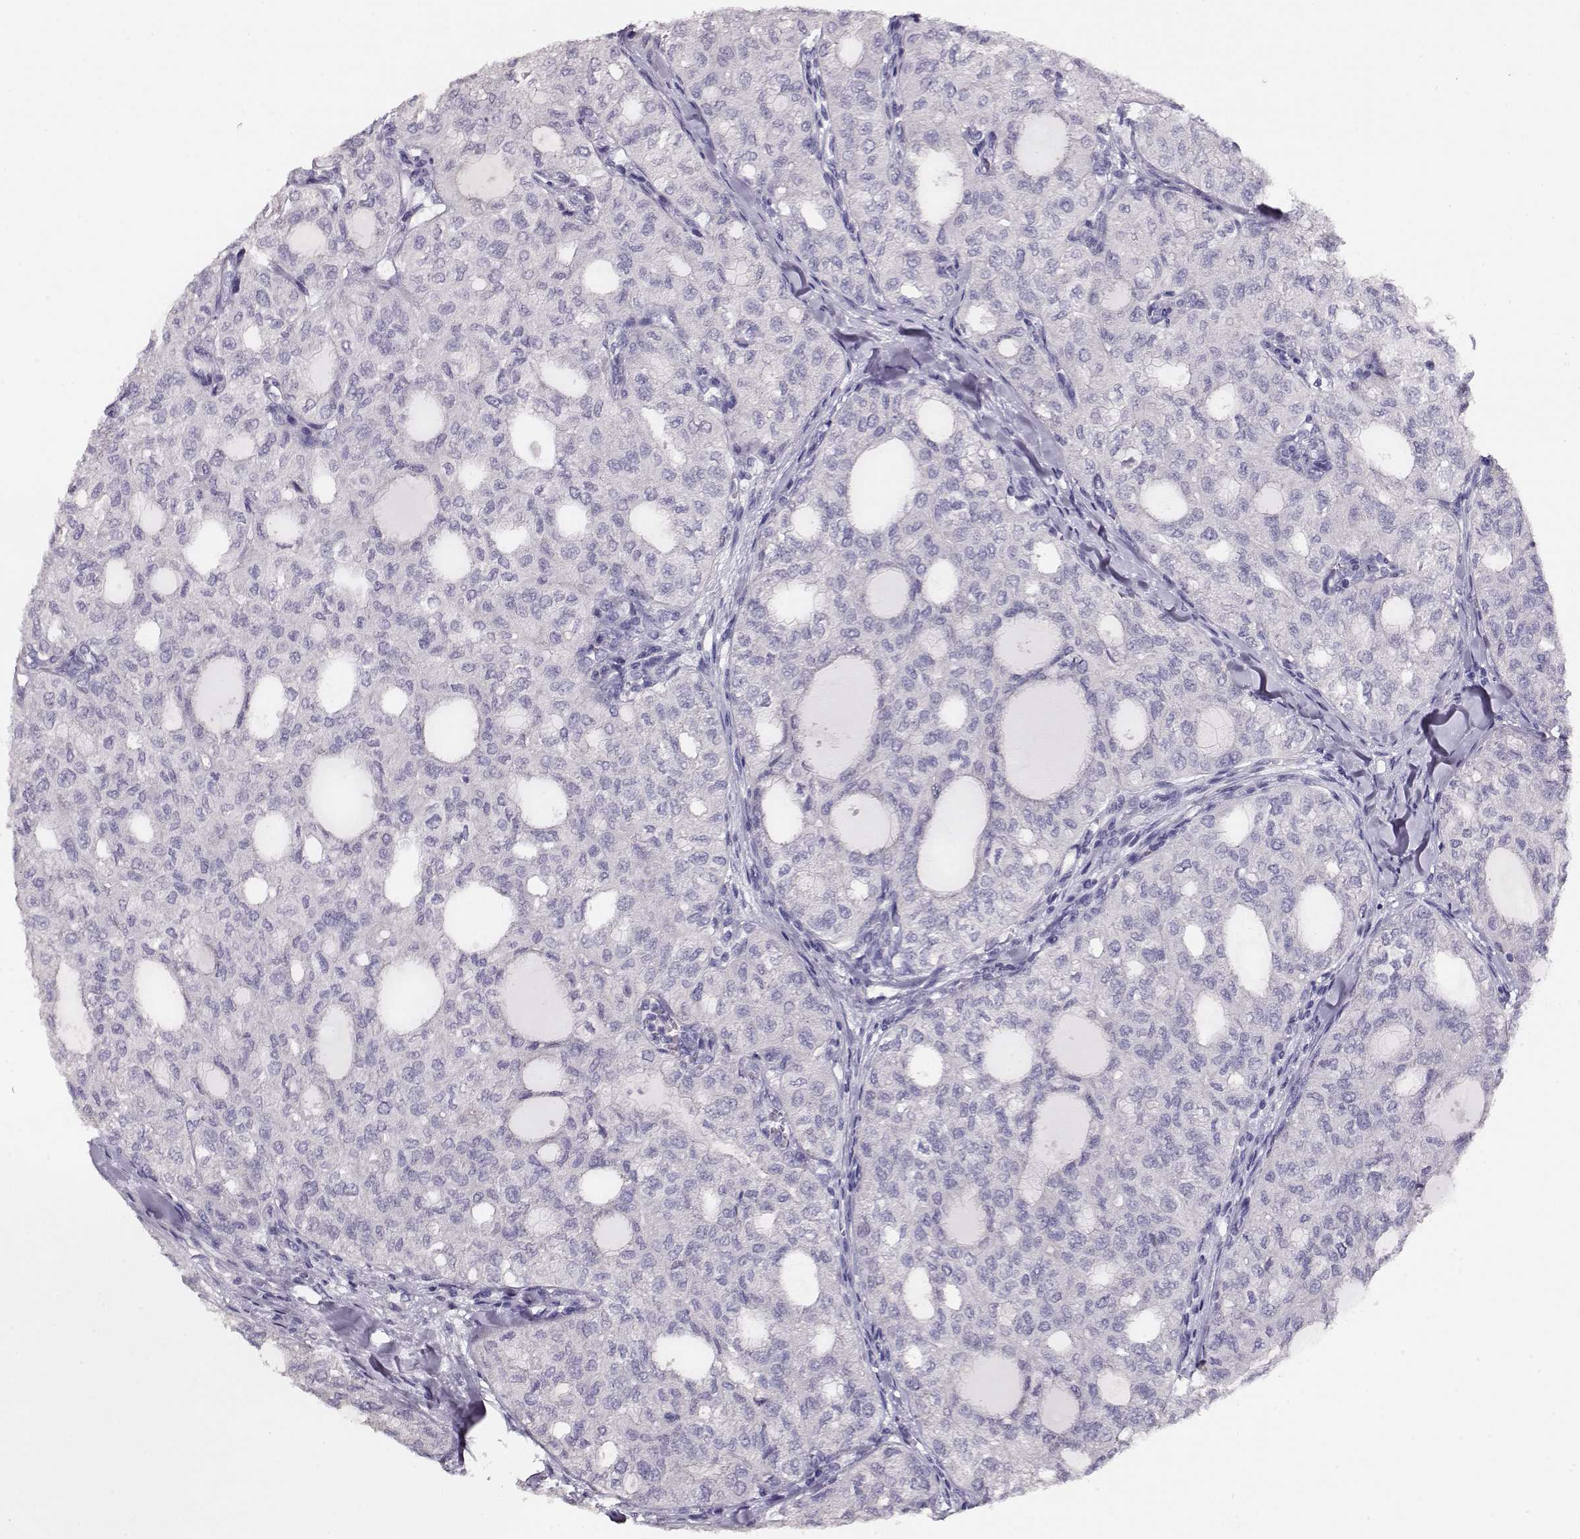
{"staining": {"intensity": "negative", "quantity": "none", "location": "none"}, "tissue": "thyroid cancer", "cell_type": "Tumor cells", "image_type": "cancer", "snomed": [{"axis": "morphology", "description": "Follicular adenoma carcinoma, NOS"}, {"axis": "topography", "description": "Thyroid gland"}], "caption": "Immunohistochemistry (IHC) histopathology image of human thyroid cancer stained for a protein (brown), which exhibits no expression in tumor cells. (DAB immunohistochemistry visualized using brightfield microscopy, high magnification).", "gene": "NDRG4", "patient": {"sex": "male", "age": 75}}